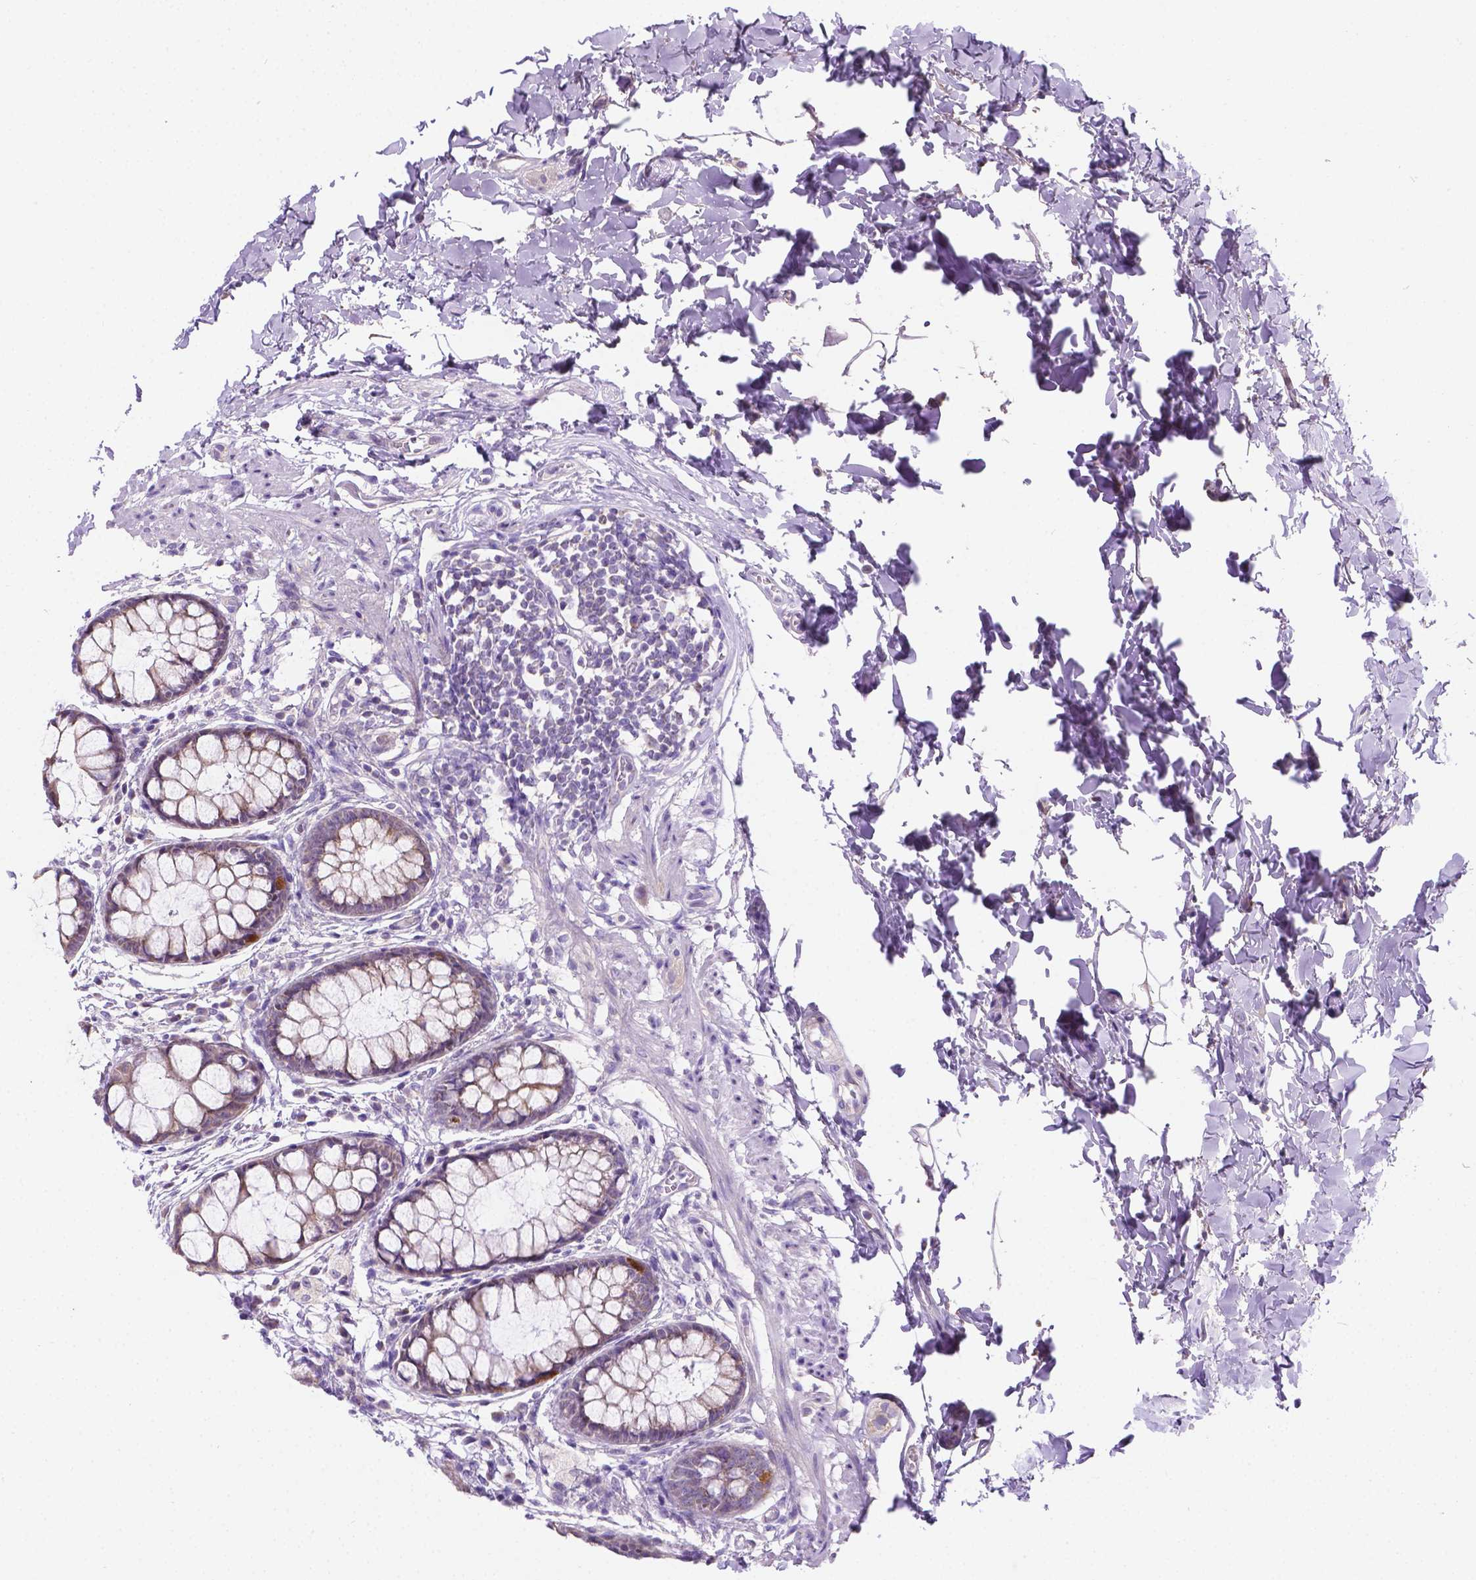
{"staining": {"intensity": "moderate", "quantity": "<25%", "location": "cytoplasmic/membranous"}, "tissue": "rectum", "cell_type": "Glandular cells", "image_type": "normal", "snomed": [{"axis": "morphology", "description": "Normal tissue, NOS"}, {"axis": "topography", "description": "Rectum"}], "caption": "This is an image of IHC staining of normal rectum, which shows moderate expression in the cytoplasmic/membranous of glandular cells.", "gene": "CSPG5", "patient": {"sex": "female", "age": 62}}